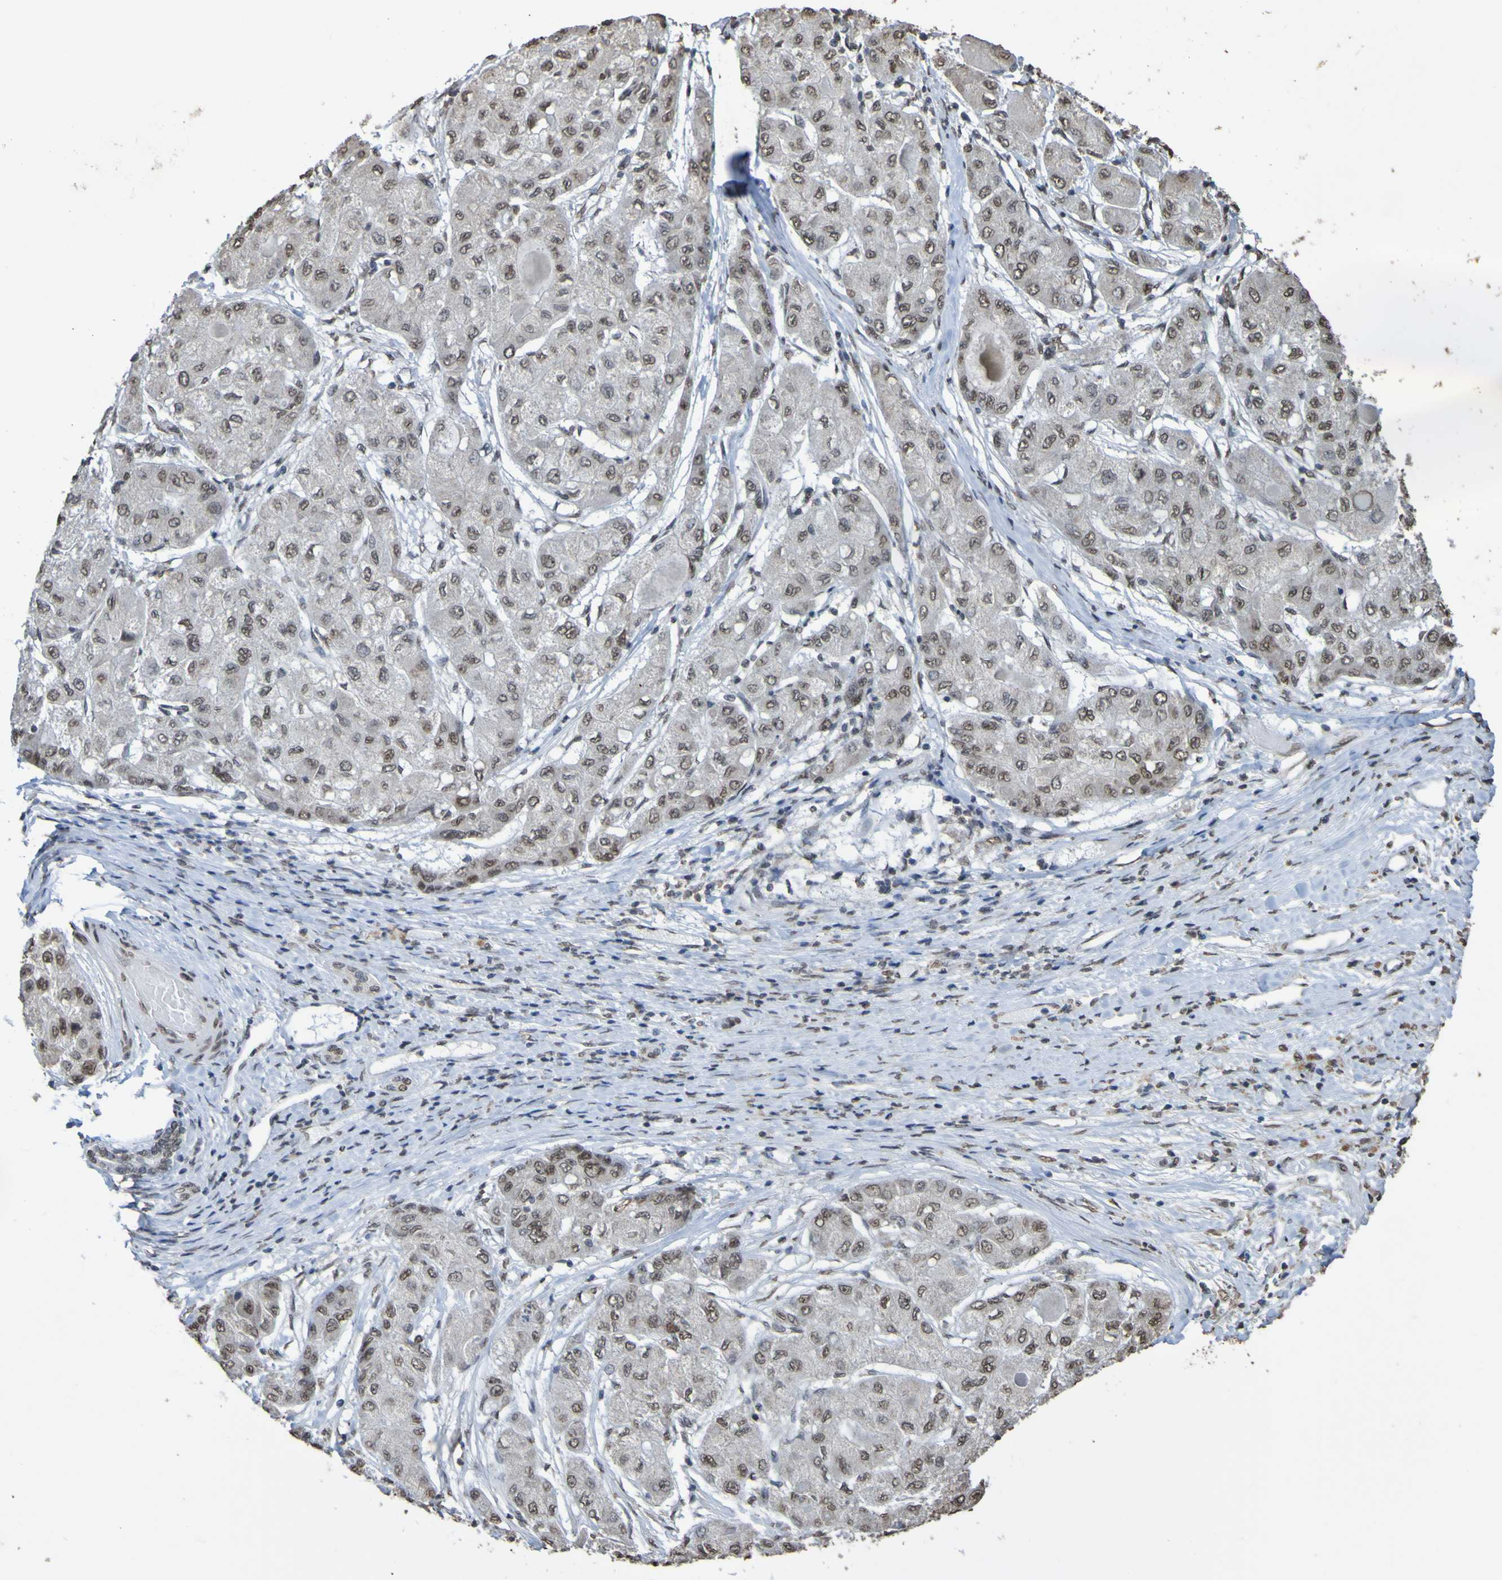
{"staining": {"intensity": "weak", "quantity": ">75%", "location": "nuclear"}, "tissue": "liver cancer", "cell_type": "Tumor cells", "image_type": "cancer", "snomed": [{"axis": "morphology", "description": "Carcinoma, Hepatocellular, NOS"}, {"axis": "topography", "description": "Liver"}], "caption": "Hepatocellular carcinoma (liver) tissue displays weak nuclear positivity in about >75% of tumor cells", "gene": "ALKBH2", "patient": {"sex": "male", "age": 80}}